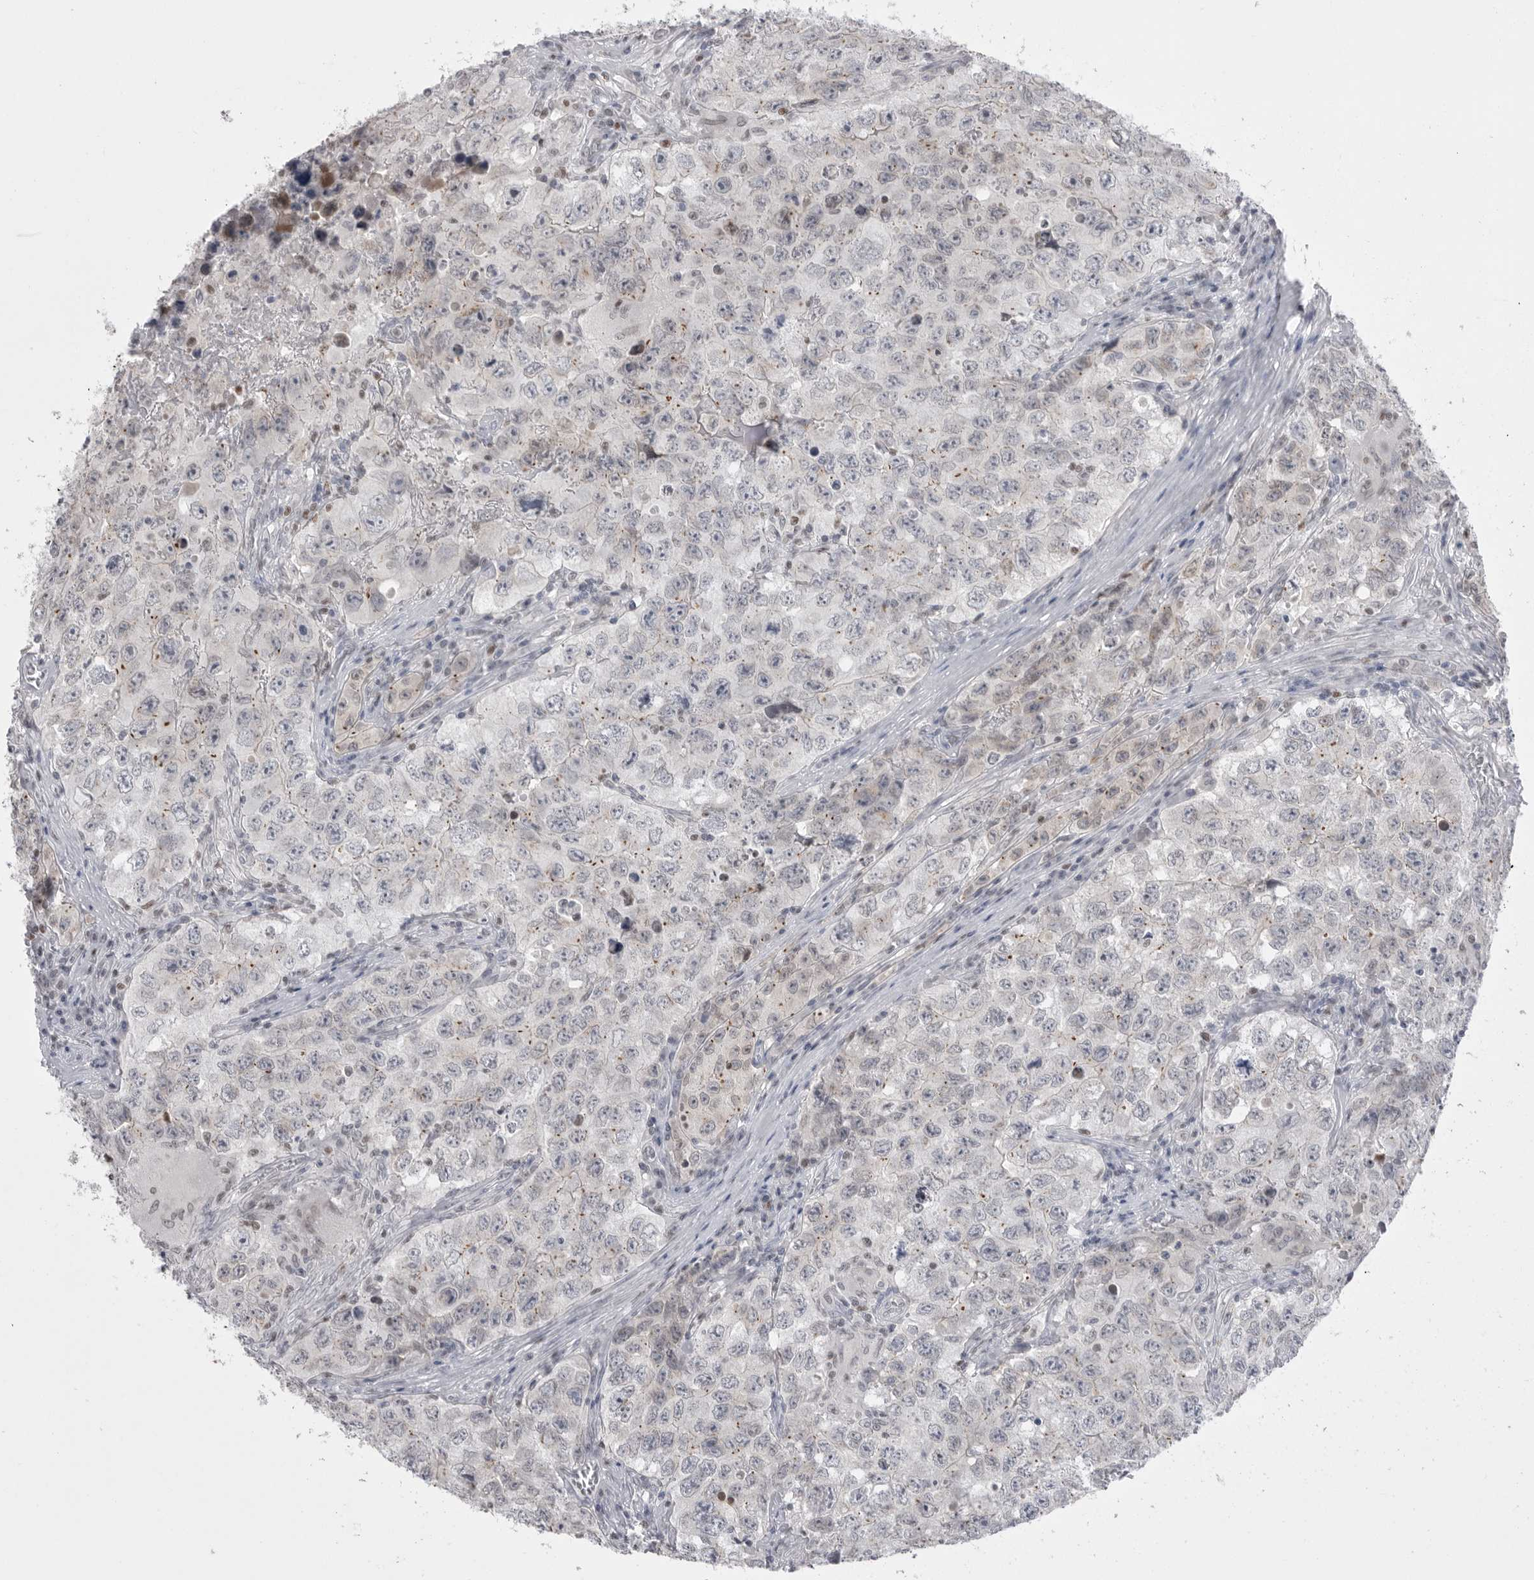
{"staining": {"intensity": "negative", "quantity": "none", "location": "none"}, "tissue": "testis cancer", "cell_type": "Tumor cells", "image_type": "cancer", "snomed": [{"axis": "morphology", "description": "Seminoma, NOS"}, {"axis": "morphology", "description": "Carcinoma, Embryonal, NOS"}, {"axis": "topography", "description": "Testis"}], "caption": "A photomicrograph of testis seminoma stained for a protein reveals no brown staining in tumor cells.", "gene": "ZBTB7B", "patient": {"sex": "male", "age": 43}}